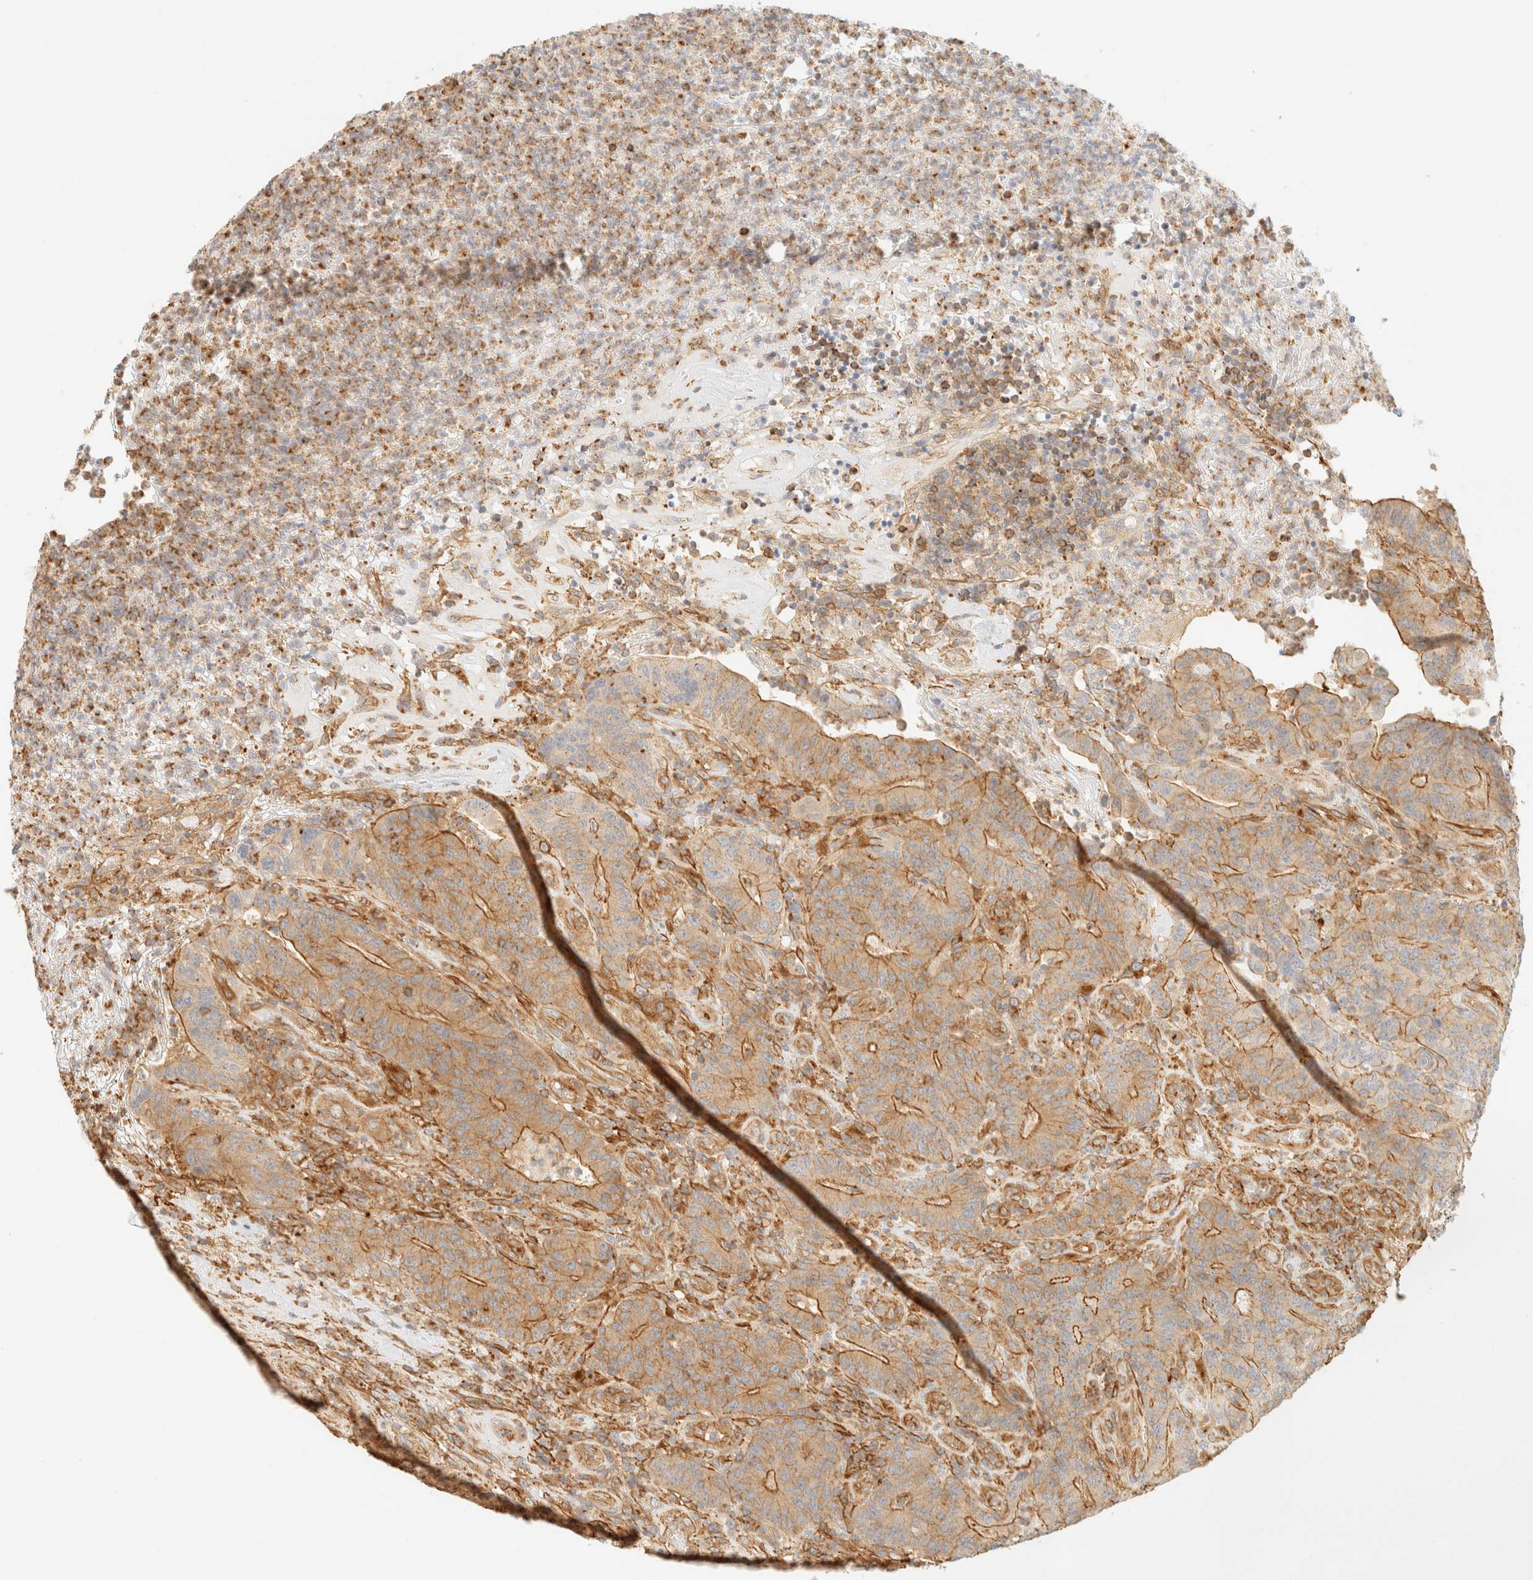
{"staining": {"intensity": "moderate", "quantity": "25%-75%", "location": "cytoplasmic/membranous"}, "tissue": "colorectal cancer", "cell_type": "Tumor cells", "image_type": "cancer", "snomed": [{"axis": "morphology", "description": "Normal tissue, NOS"}, {"axis": "morphology", "description": "Adenocarcinoma, NOS"}, {"axis": "topography", "description": "Colon"}], "caption": "Moderate cytoplasmic/membranous staining for a protein is present in about 25%-75% of tumor cells of colorectal adenocarcinoma using IHC.", "gene": "OTOP2", "patient": {"sex": "female", "age": 75}}